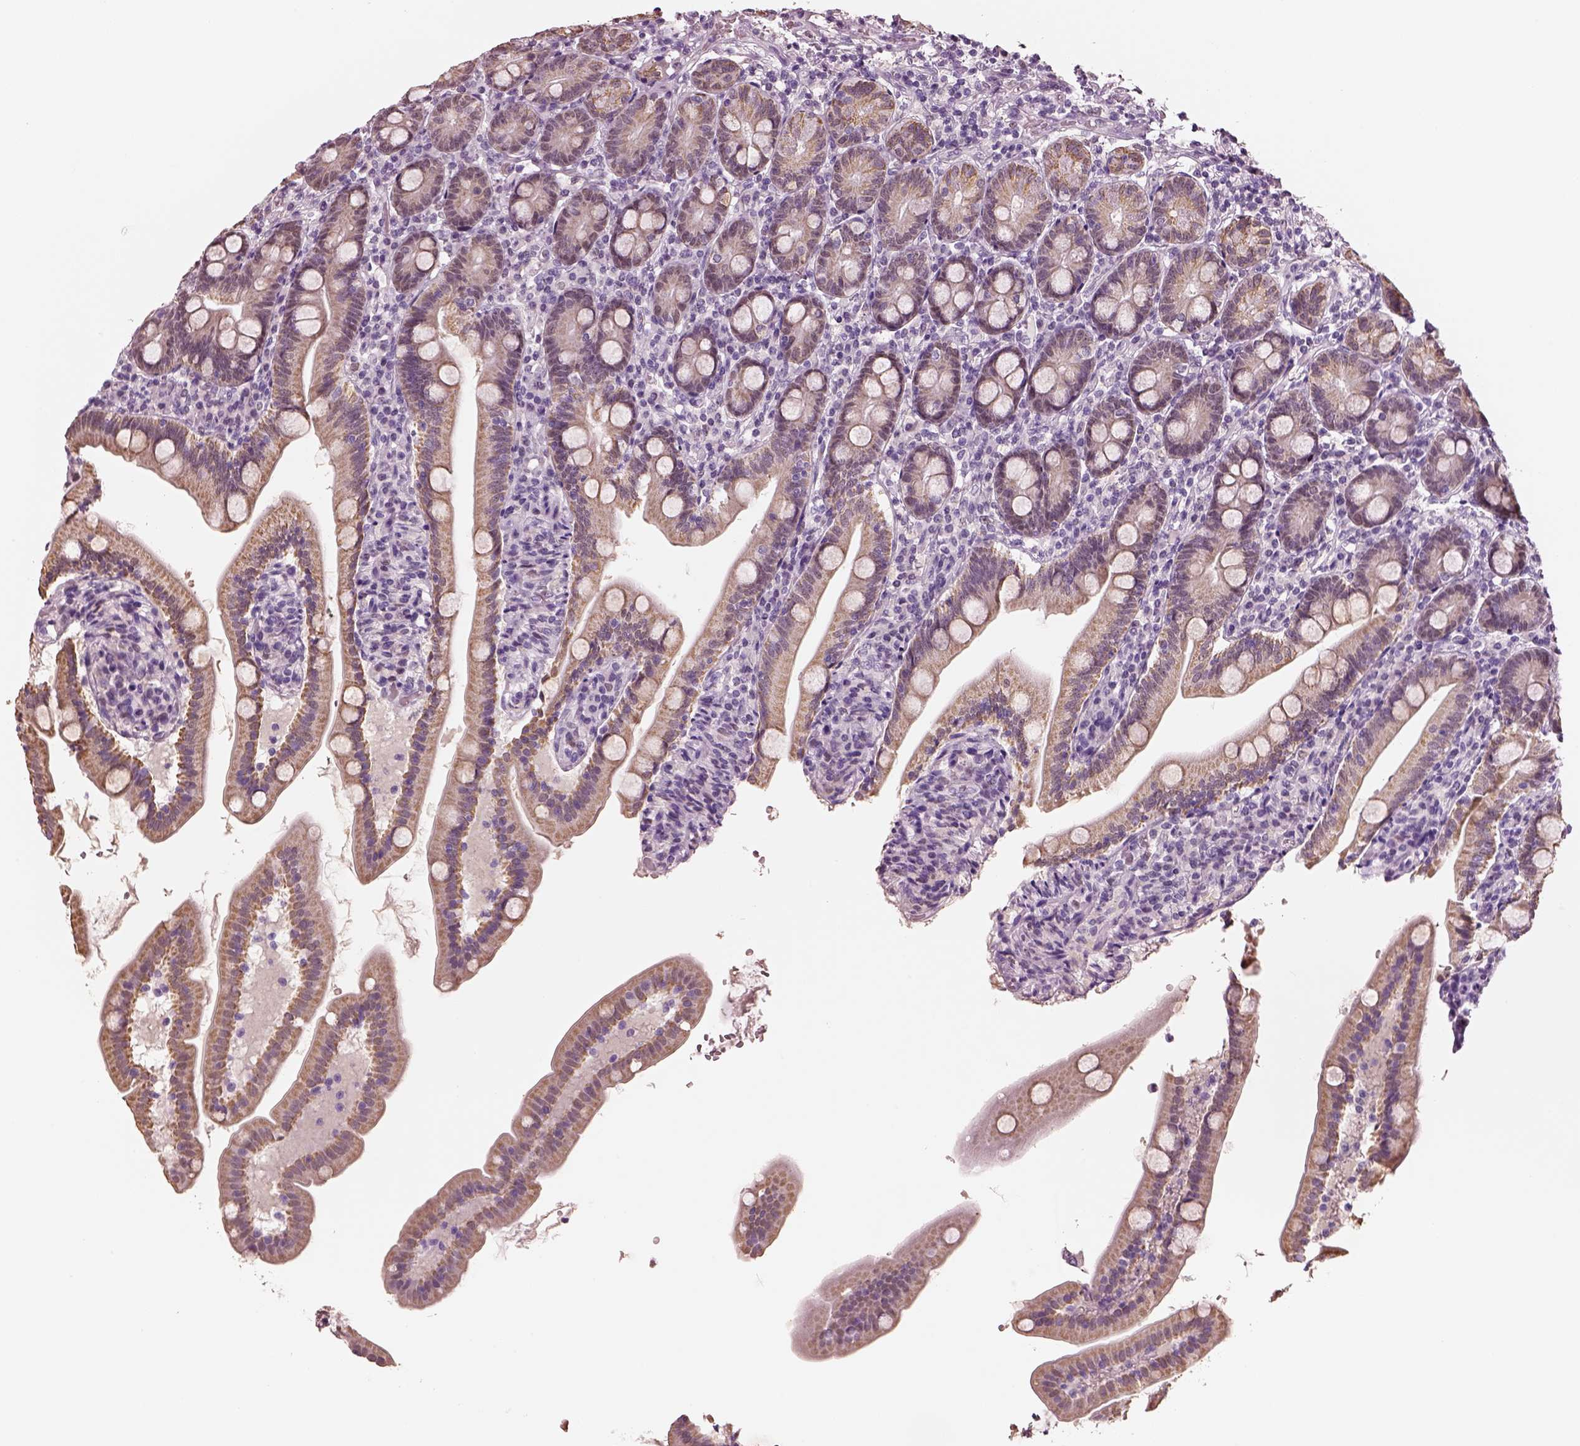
{"staining": {"intensity": "moderate", "quantity": ">75%", "location": "cytoplasmic/membranous"}, "tissue": "duodenum", "cell_type": "Glandular cells", "image_type": "normal", "snomed": [{"axis": "morphology", "description": "Normal tissue, NOS"}, {"axis": "topography", "description": "Duodenum"}], "caption": "Duodenum stained with DAB immunohistochemistry displays medium levels of moderate cytoplasmic/membranous expression in approximately >75% of glandular cells. Nuclei are stained in blue.", "gene": "ELSPBP1", "patient": {"sex": "female", "age": 67}}